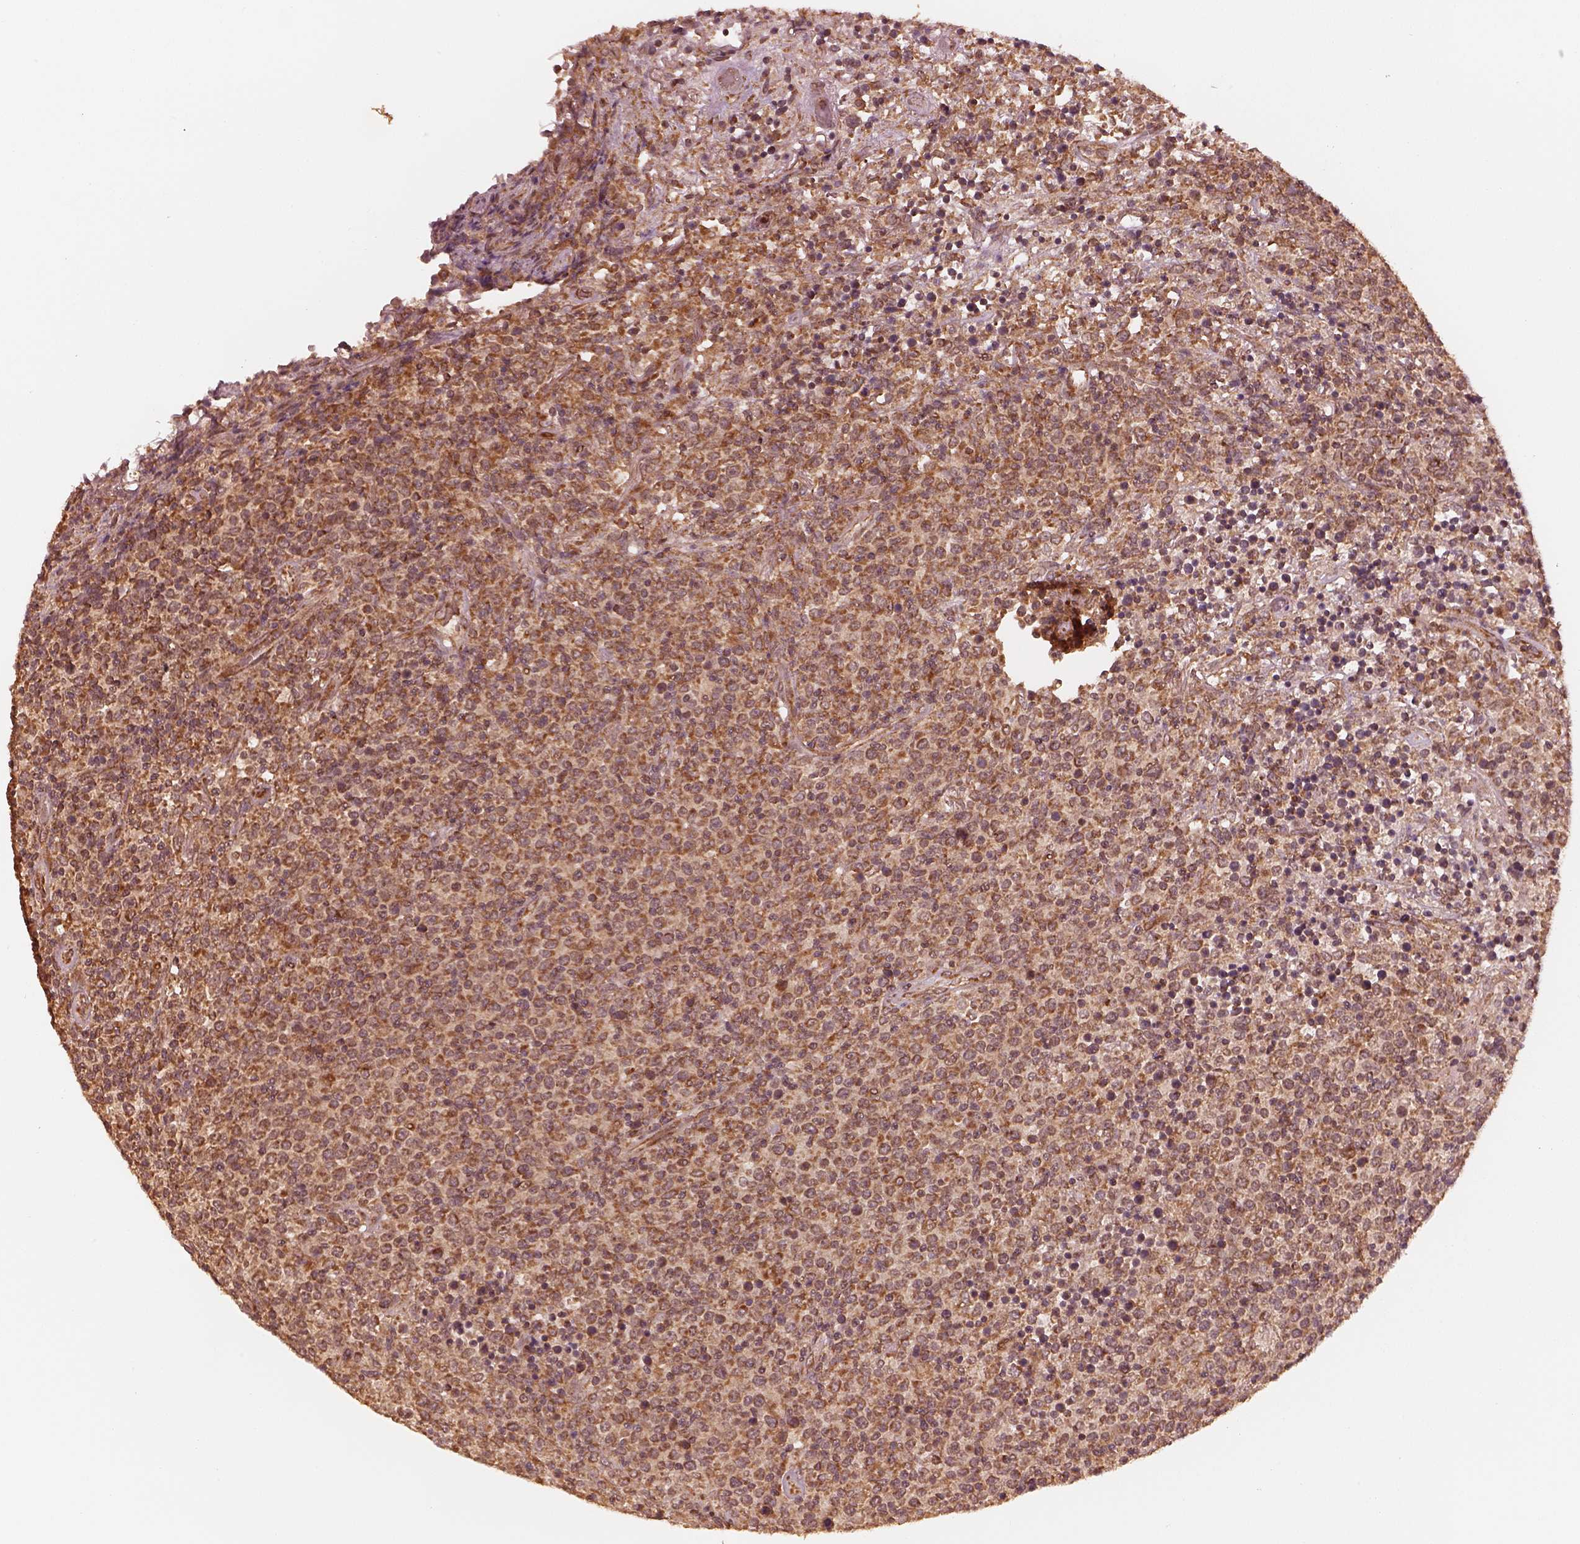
{"staining": {"intensity": "strong", "quantity": ">75%", "location": "cytoplasmic/membranous"}, "tissue": "lymphoma", "cell_type": "Tumor cells", "image_type": "cancer", "snomed": [{"axis": "morphology", "description": "Malignant lymphoma, non-Hodgkin's type, High grade"}, {"axis": "topography", "description": "Lung"}], "caption": "This image displays malignant lymphoma, non-Hodgkin's type (high-grade) stained with IHC to label a protein in brown. The cytoplasmic/membranous of tumor cells show strong positivity for the protein. Nuclei are counter-stained blue.", "gene": "DNAJC25", "patient": {"sex": "male", "age": 79}}